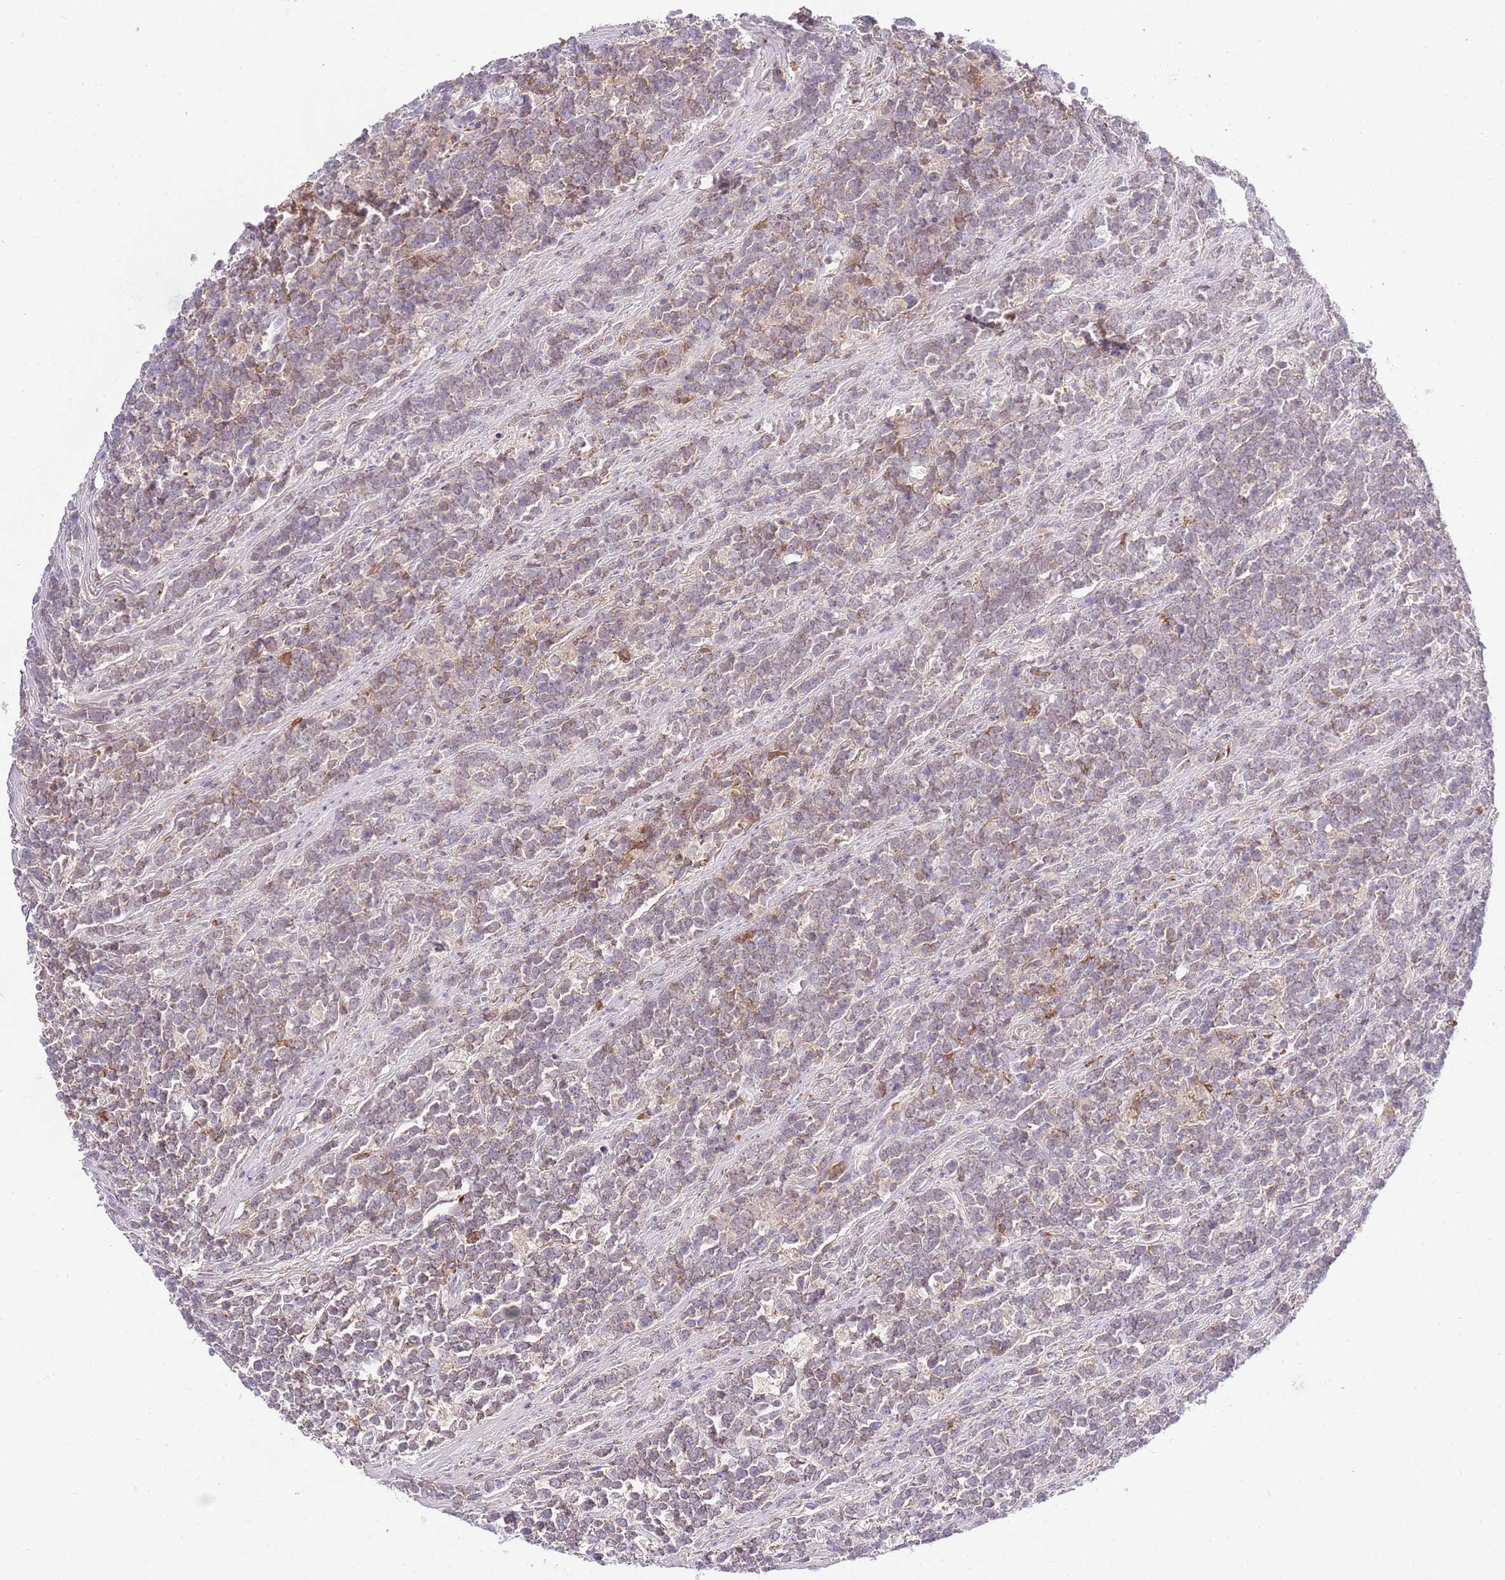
{"staining": {"intensity": "weak", "quantity": "25%-75%", "location": "cytoplasmic/membranous"}, "tissue": "lymphoma", "cell_type": "Tumor cells", "image_type": "cancer", "snomed": [{"axis": "morphology", "description": "Malignant lymphoma, non-Hodgkin's type, High grade"}, {"axis": "topography", "description": "Small intestine"}, {"axis": "topography", "description": "Colon"}], "caption": "Immunohistochemistry (IHC) micrograph of neoplastic tissue: high-grade malignant lymphoma, non-Hodgkin's type stained using immunohistochemistry (IHC) demonstrates low levels of weak protein expression localized specifically in the cytoplasmic/membranous of tumor cells, appearing as a cytoplasmic/membranous brown color.", "gene": "EFHD1", "patient": {"sex": "male", "age": 8}}